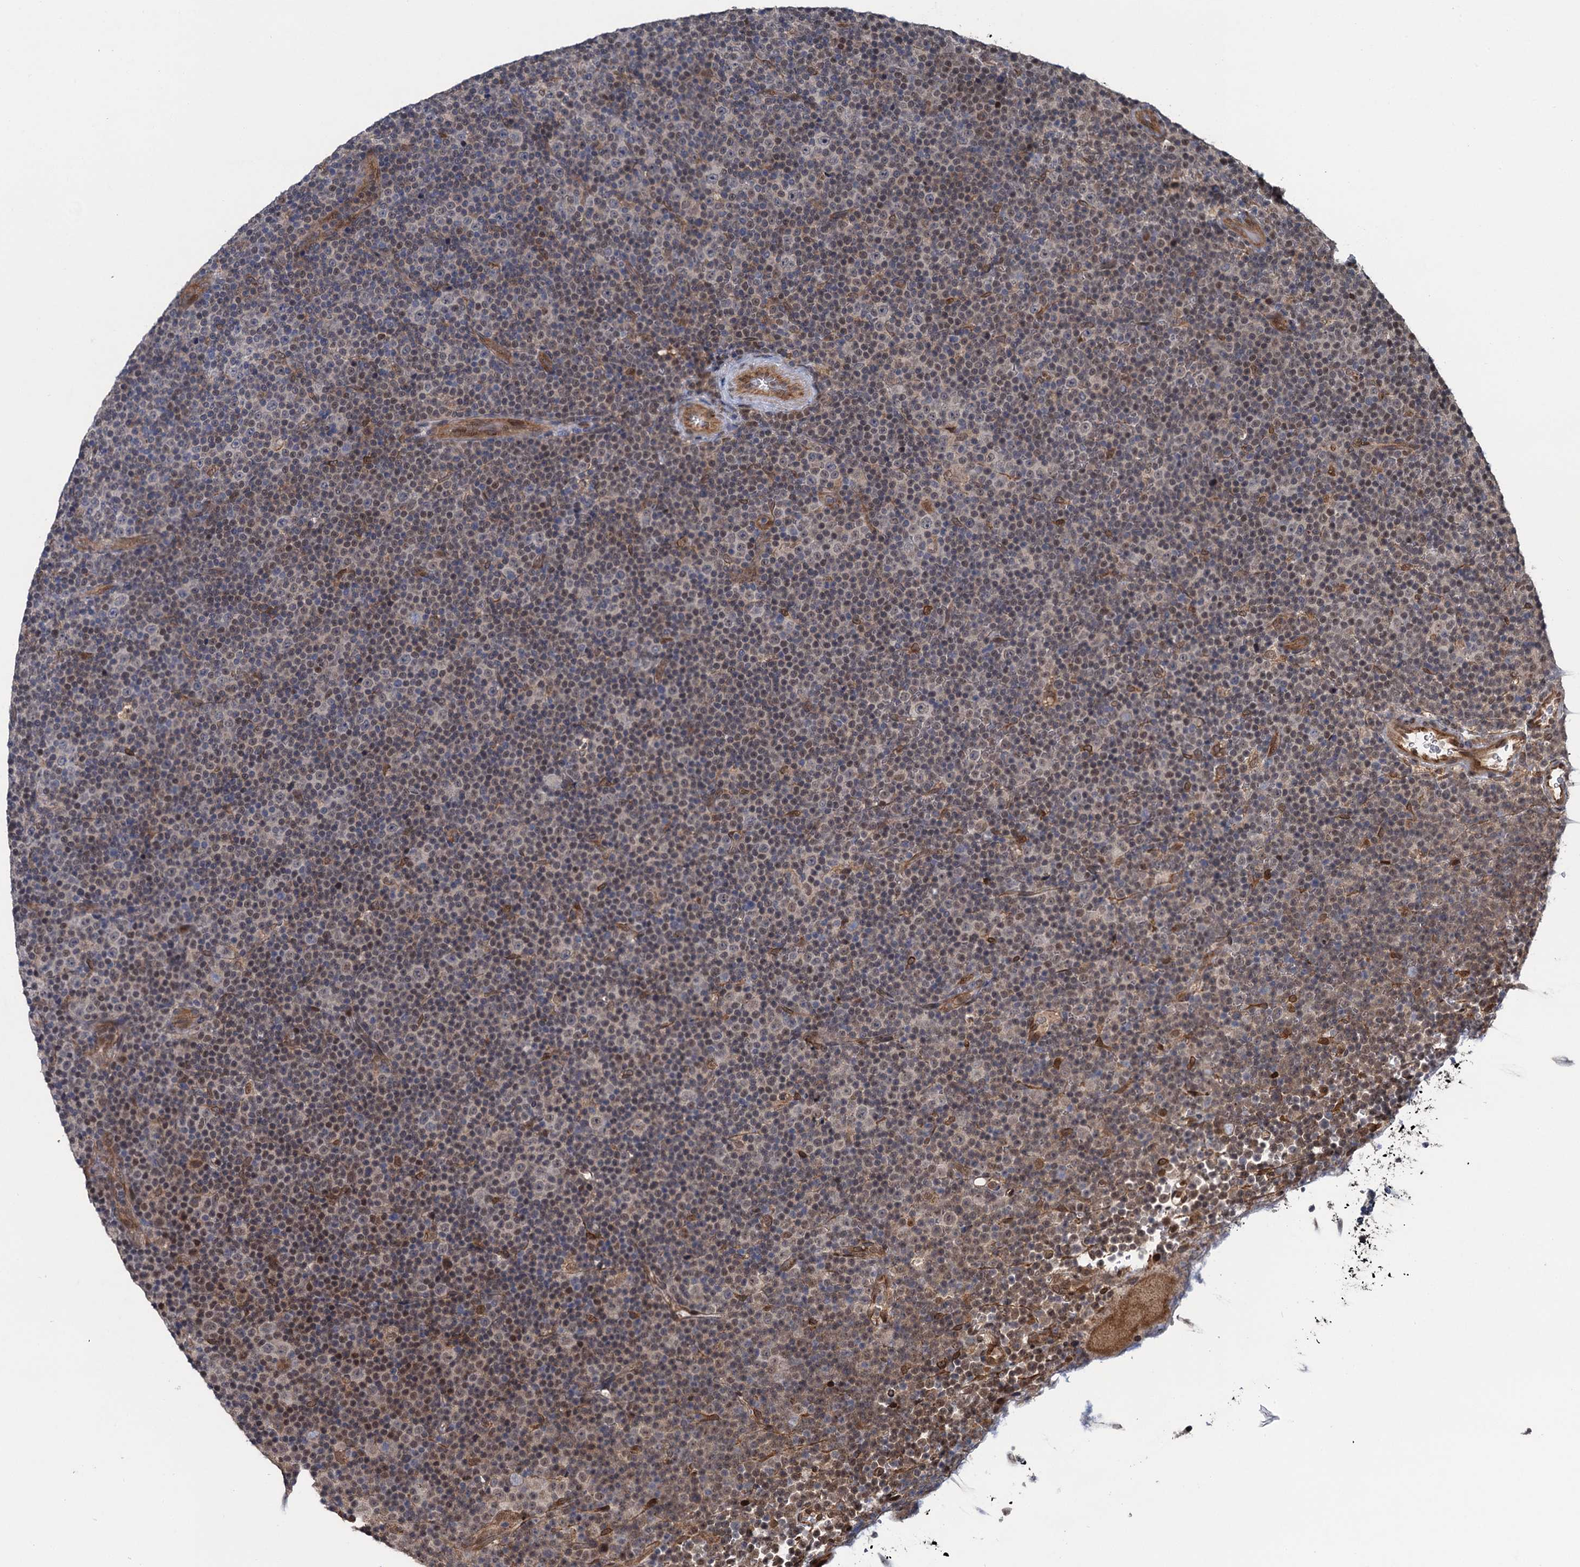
{"staining": {"intensity": "weak", "quantity": "25%-75%", "location": "nuclear"}, "tissue": "lymphoma", "cell_type": "Tumor cells", "image_type": "cancer", "snomed": [{"axis": "morphology", "description": "Malignant lymphoma, non-Hodgkin's type, Low grade"}, {"axis": "topography", "description": "Lymph node"}], "caption": "Brown immunohistochemical staining in malignant lymphoma, non-Hodgkin's type (low-grade) reveals weak nuclear positivity in about 25%-75% of tumor cells. (IHC, brightfield microscopy, high magnification).", "gene": "EVX2", "patient": {"sex": "female", "age": 67}}